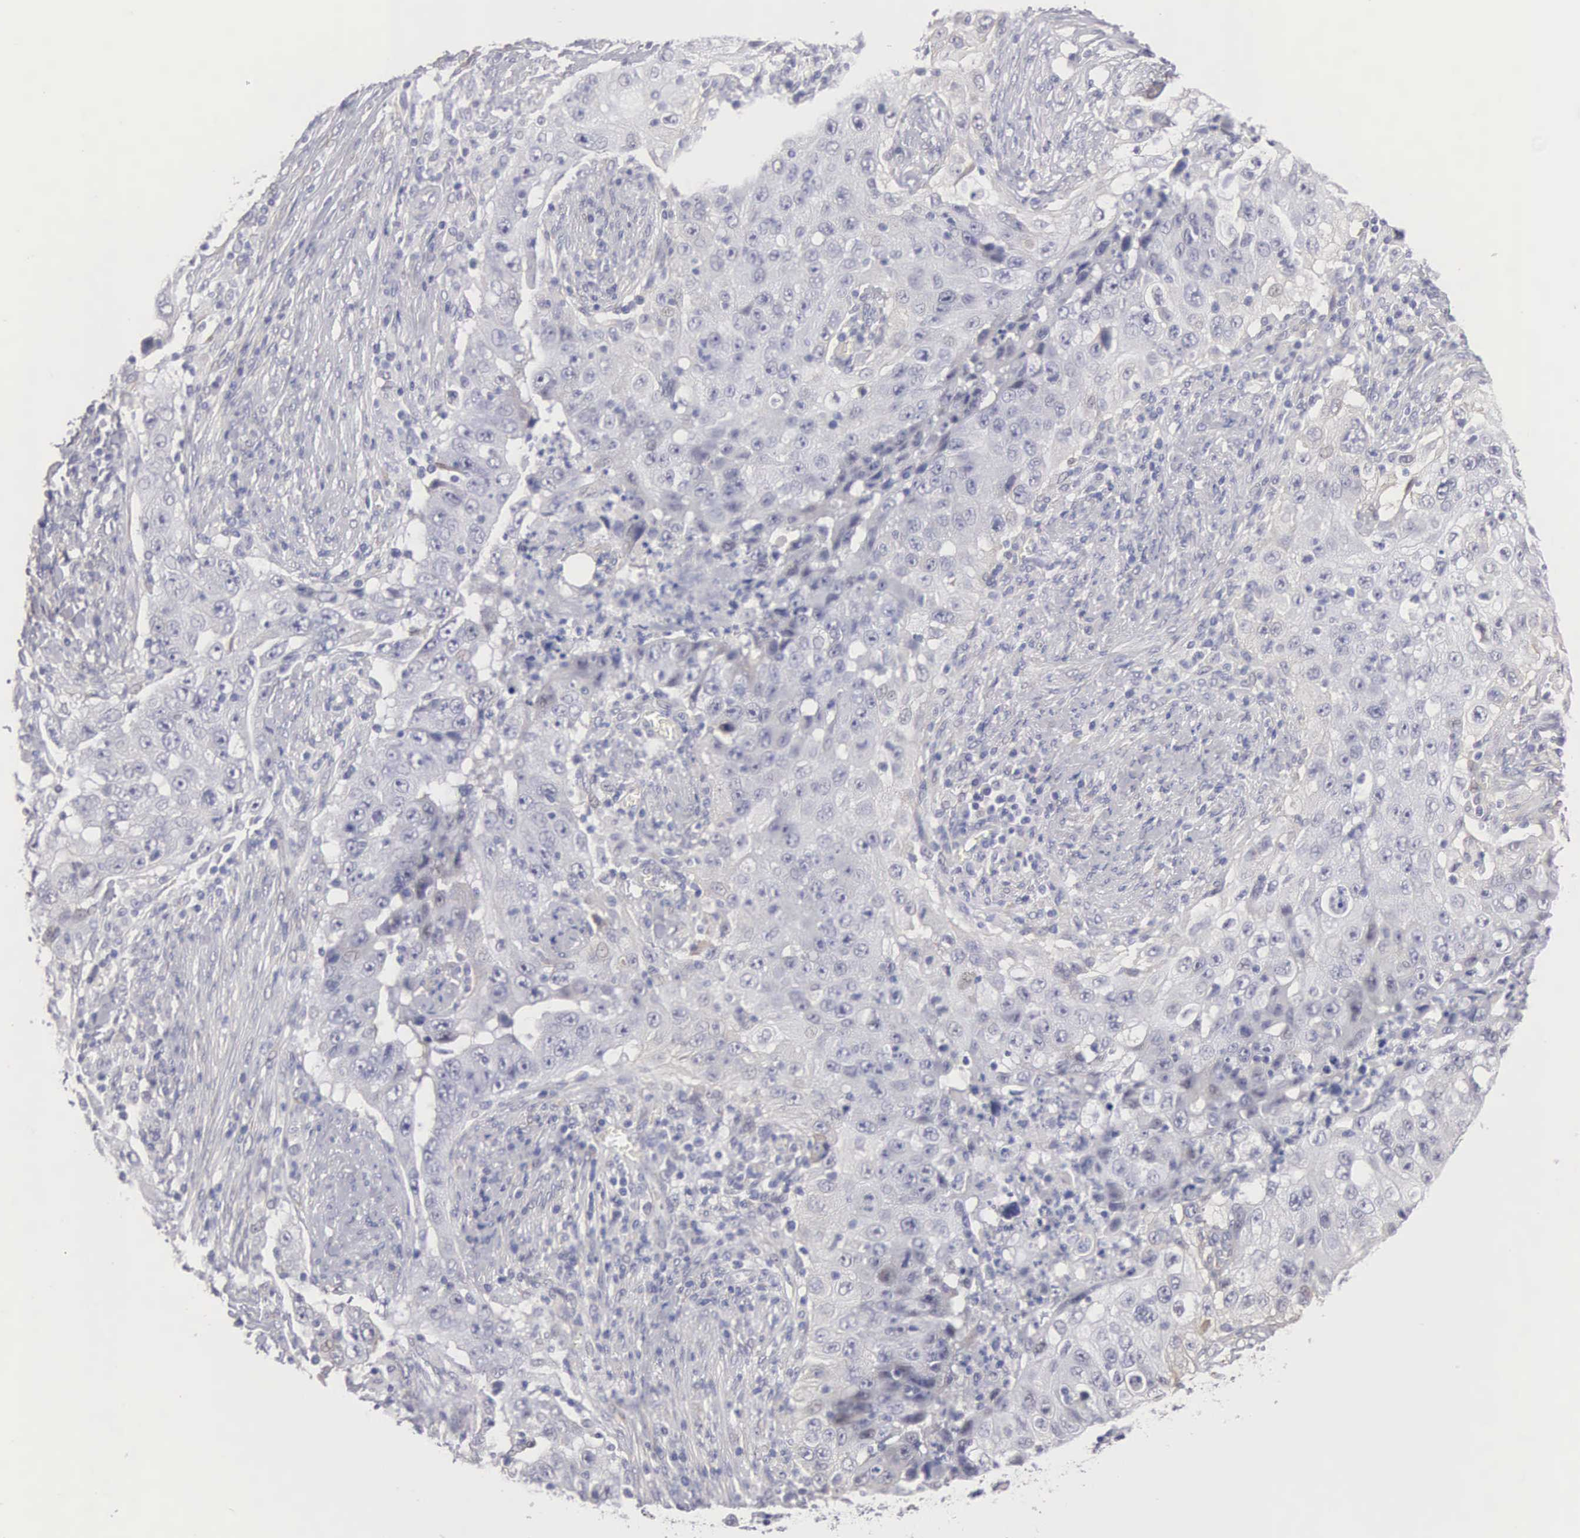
{"staining": {"intensity": "negative", "quantity": "none", "location": "none"}, "tissue": "lung cancer", "cell_type": "Tumor cells", "image_type": "cancer", "snomed": [{"axis": "morphology", "description": "Squamous cell carcinoma, NOS"}, {"axis": "topography", "description": "Lung"}], "caption": "This is a micrograph of immunohistochemistry staining of lung cancer, which shows no expression in tumor cells.", "gene": "ELFN2", "patient": {"sex": "male", "age": 64}}